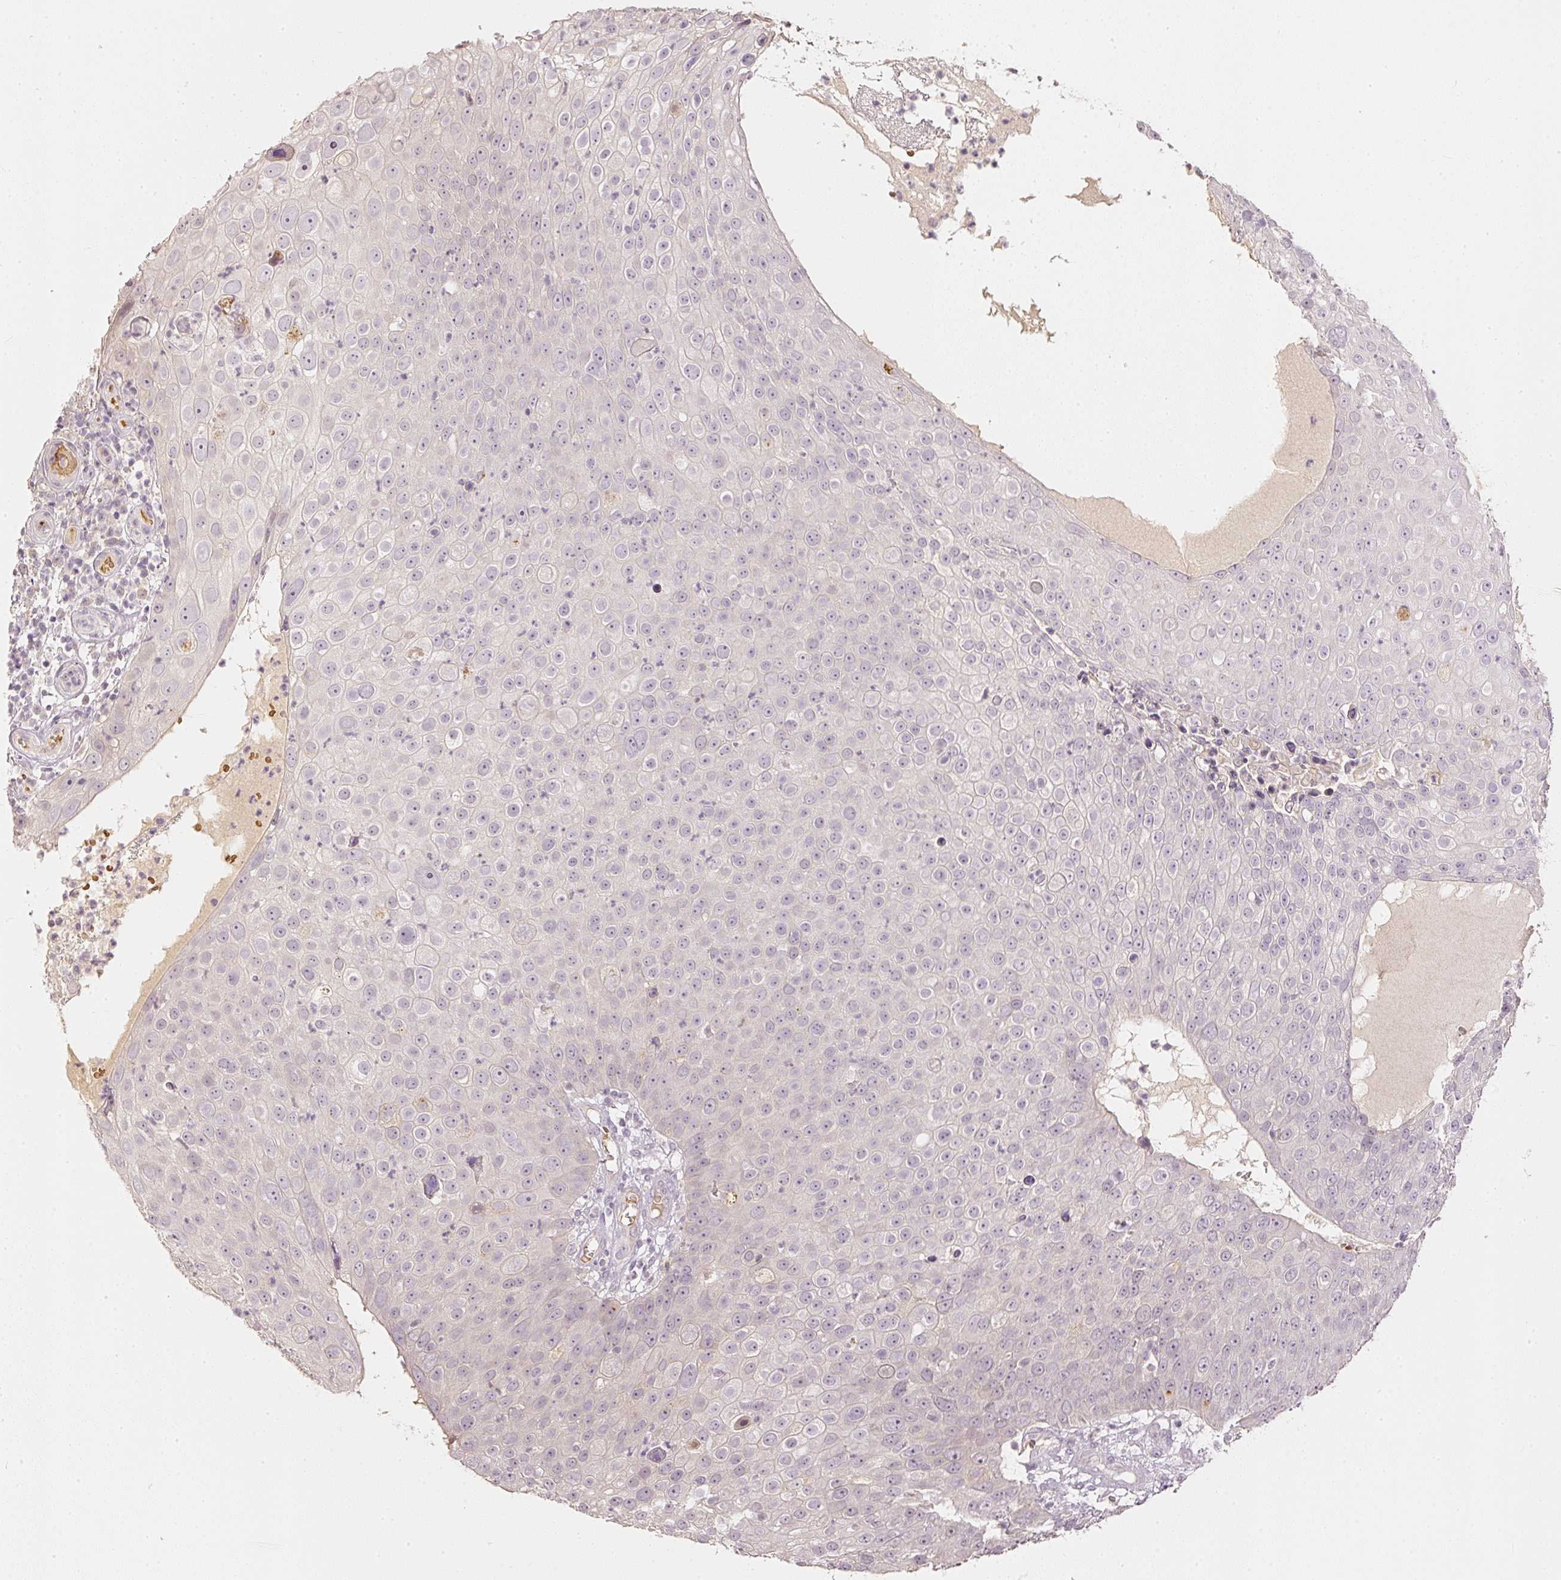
{"staining": {"intensity": "weak", "quantity": "<25%", "location": "nuclear"}, "tissue": "skin cancer", "cell_type": "Tumor cells", "image_type": "cancer", "snomed": [{"axis": "morphology", "description": "Squamous cell carcinoma, NOS"}, {"axis": "topography", "description": "Skin"}], "caption": "Immunohistochemistry micrograph of human skin cancer stained for a protein (brown), which demonstrates no staining in tumor cells.", "gene": "GZMA", "patient": {"sex": "male", "age": 71}}